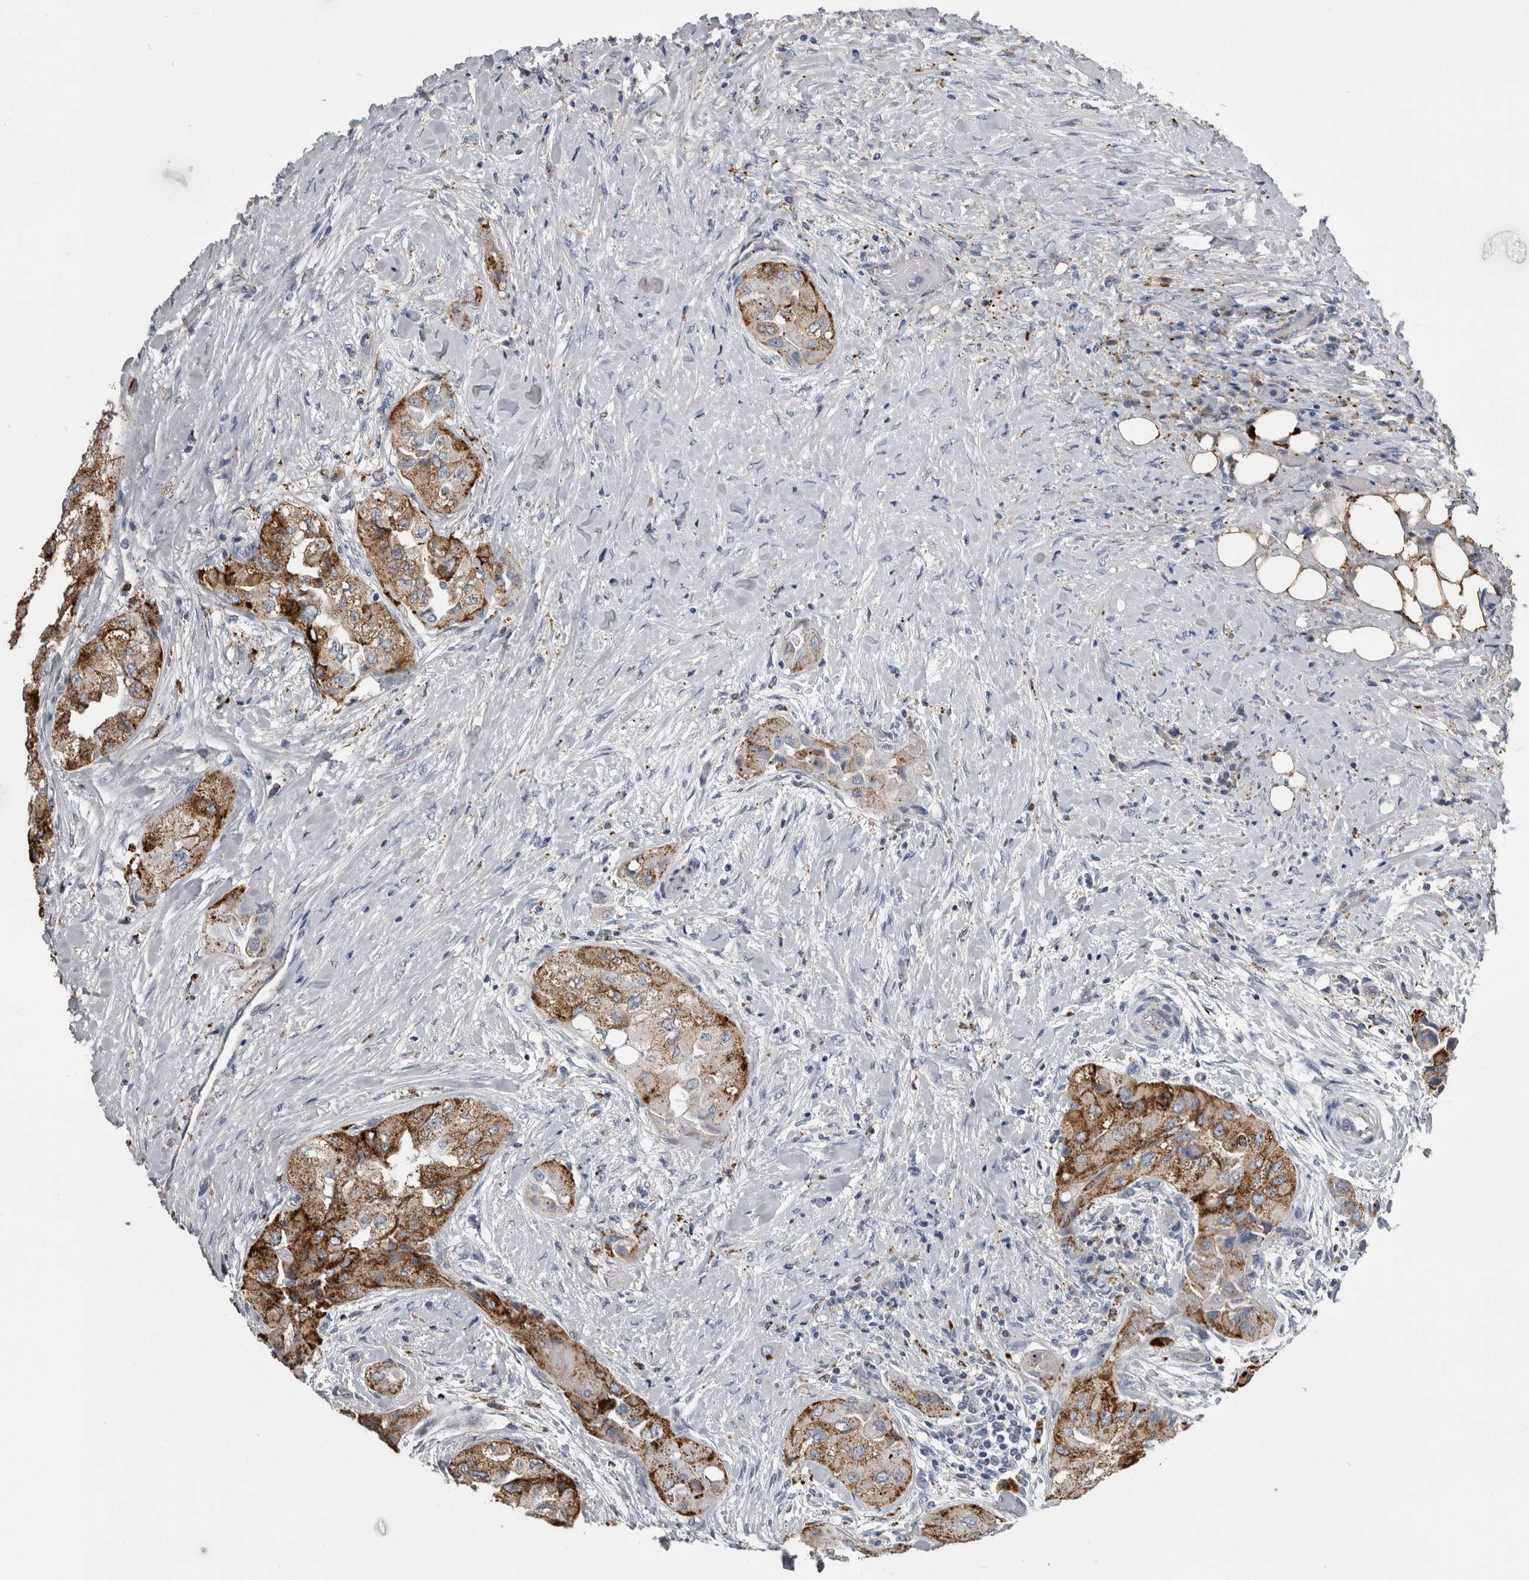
{"staining": {"intensity": "moderate", "quantity": ">75%", "location": "cytoplasmic/membranous"}, "tissue": "thyroid cancer", "cell_type": "Tumor cells", "image_type": "cancer", "snomed": [{"axis": "morphology", "description": "Papillary adenocarcinoma, NOS"}, {"axis": "topography", "description": "Thyroid gland"}], "caption": "This is a micrograph of immunohistochemistry (IHC) staining of thyroid cancer (papillary adenocarcinoma), which shows moderate positivity in the cytoplasmic/membranous of tumor cells.", "gene": "DPP7", "patient": {"sex": "female", "age": 59}}